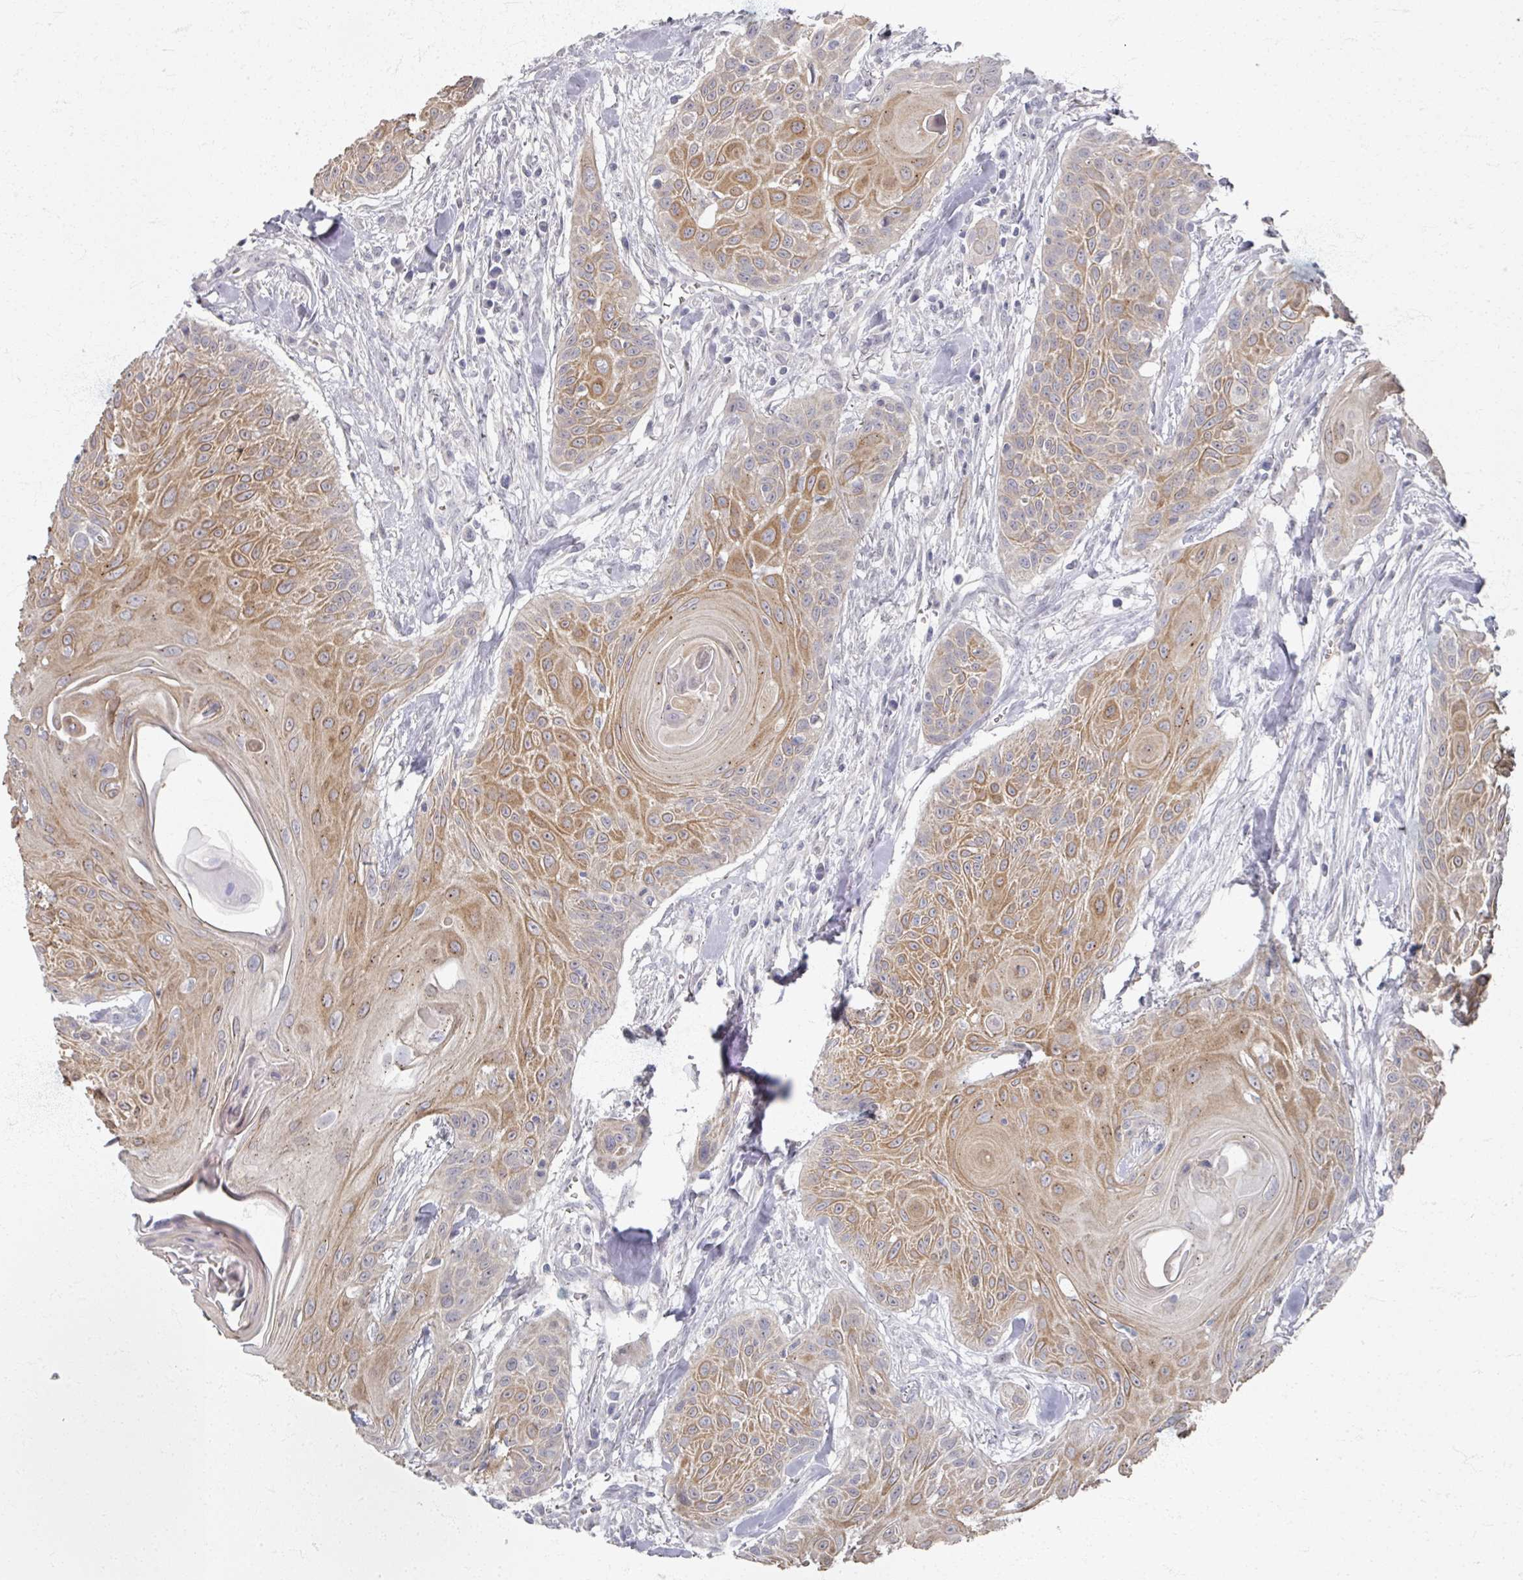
{"staining": {"intensity": "moderate", "quantity": "25%-75%", "location": "cytoplasmic/membranous"}, "tissue": "head and neck cancer", "cell_type": "Tumor cells", "image_type": "cancer", "snomed": [{"axis": "morphology", "description": "Squamous cell carcinoma, NOS"}, {"axis": "topography", "description": "Lymph node"}, {"axis": "topography", "description": "Salivary gland"}, {"axis": "topography", "description": "Head-Neck"}], "caption": "IHC image of neoplastic tissue: head and neck cancer stained using IHC demonstrates medium levels of moderate protein expression localized specifically in the cytoplasmic/membranous of tumor cells, appearing as a cytoplasmic/membranous brown color.", "gene": "TTYH3", "patient": {"sex": "female", "age": 74}}